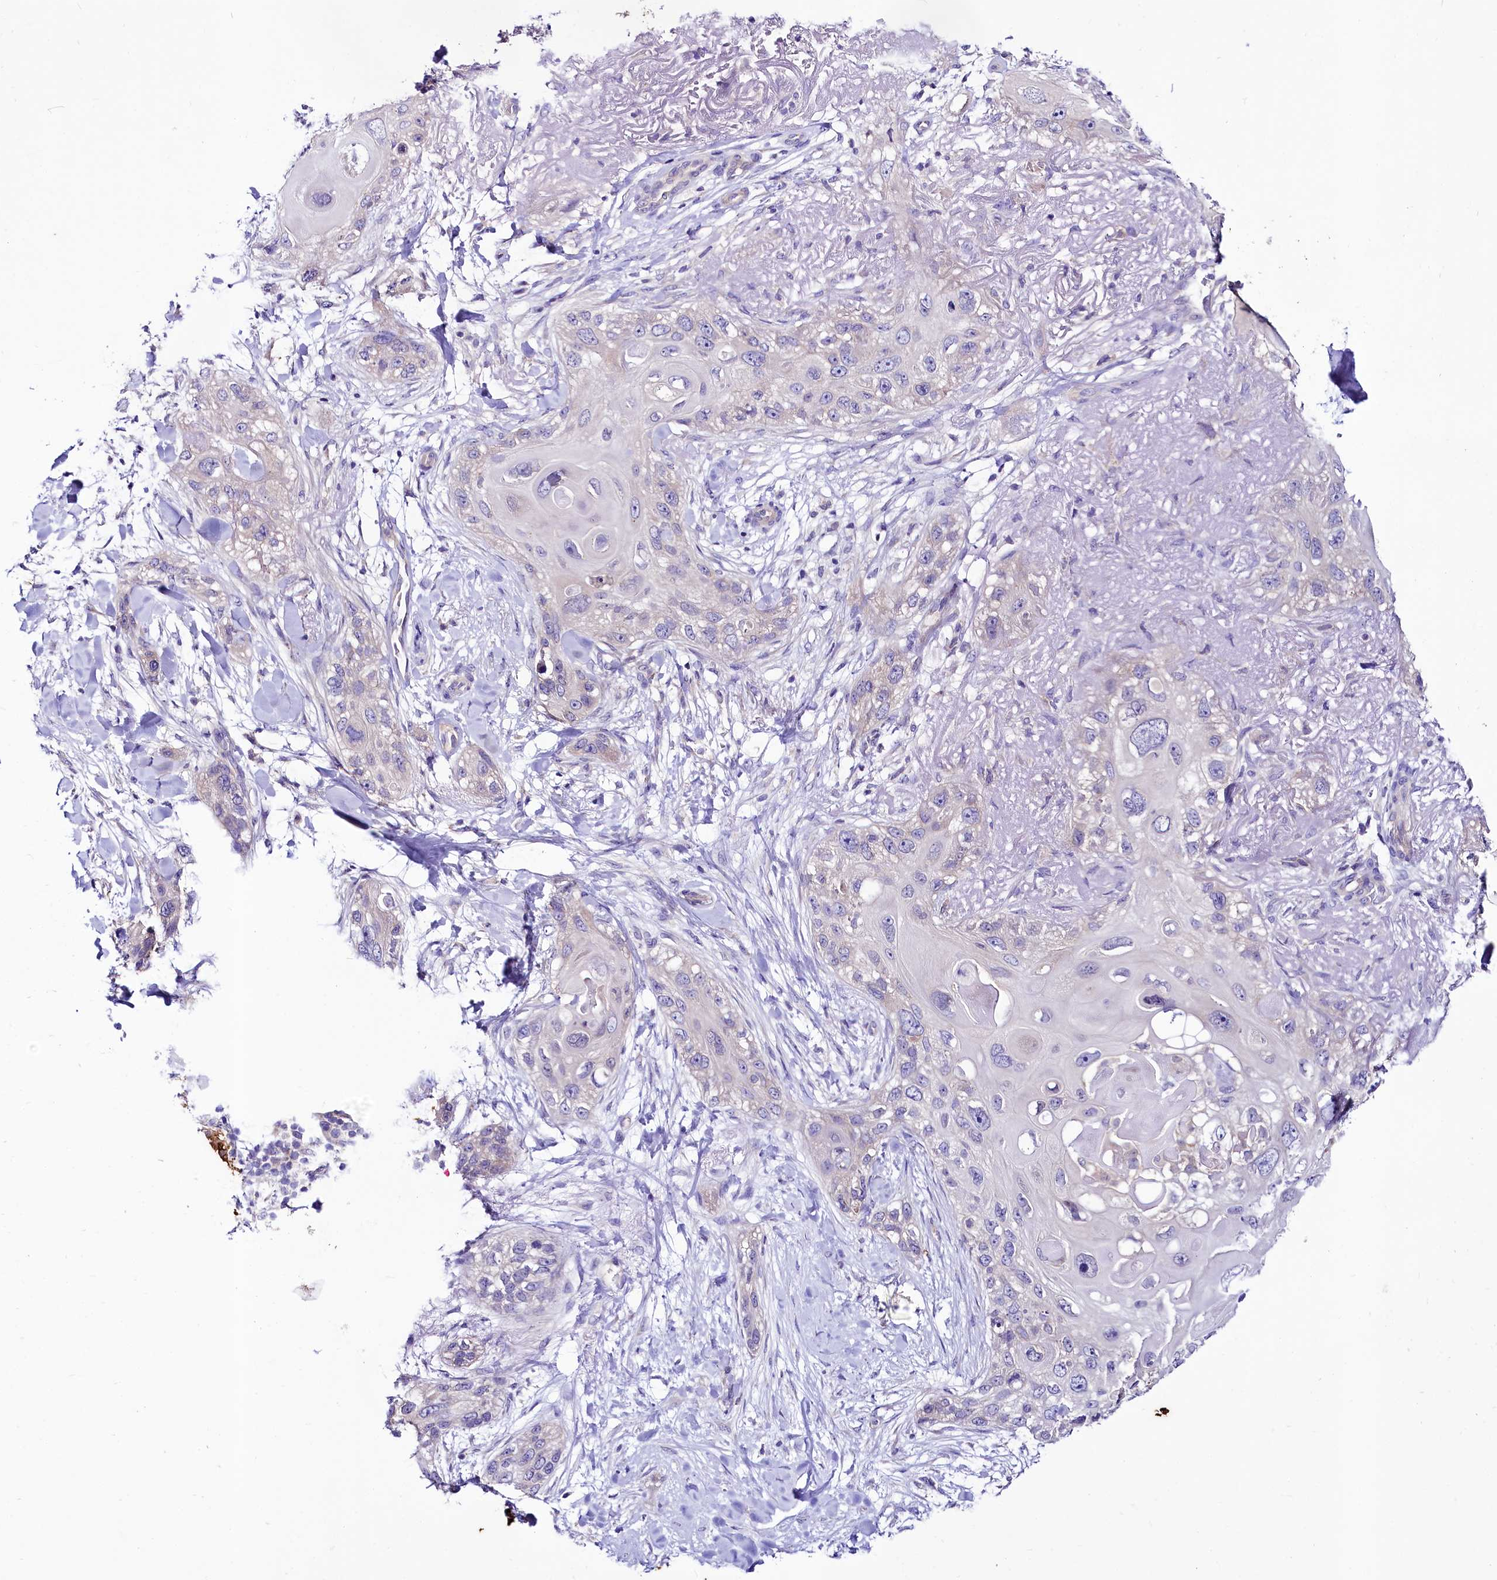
{"staining": {"intensity": "negative", "quantity": "none", "location": "none"}, "tissue": "skin cancer", "cell_type": "Tumor cells", "image_type": "cancer", "snomed": [{"axis": "morphology", "description": "Normal tissue, NOS"}, {"axis": "morphology", "description": "Squamous cell carcinoma, NOS"}, {"axis": "topography", "description": "Skin"}], "caption": "Skin squamous cell carcinoma was stained to show a protein in brown. There is no significant expression in tumor cells.", "gene": "ABHD5", "patient": {"sex": "male", "age": 72}}